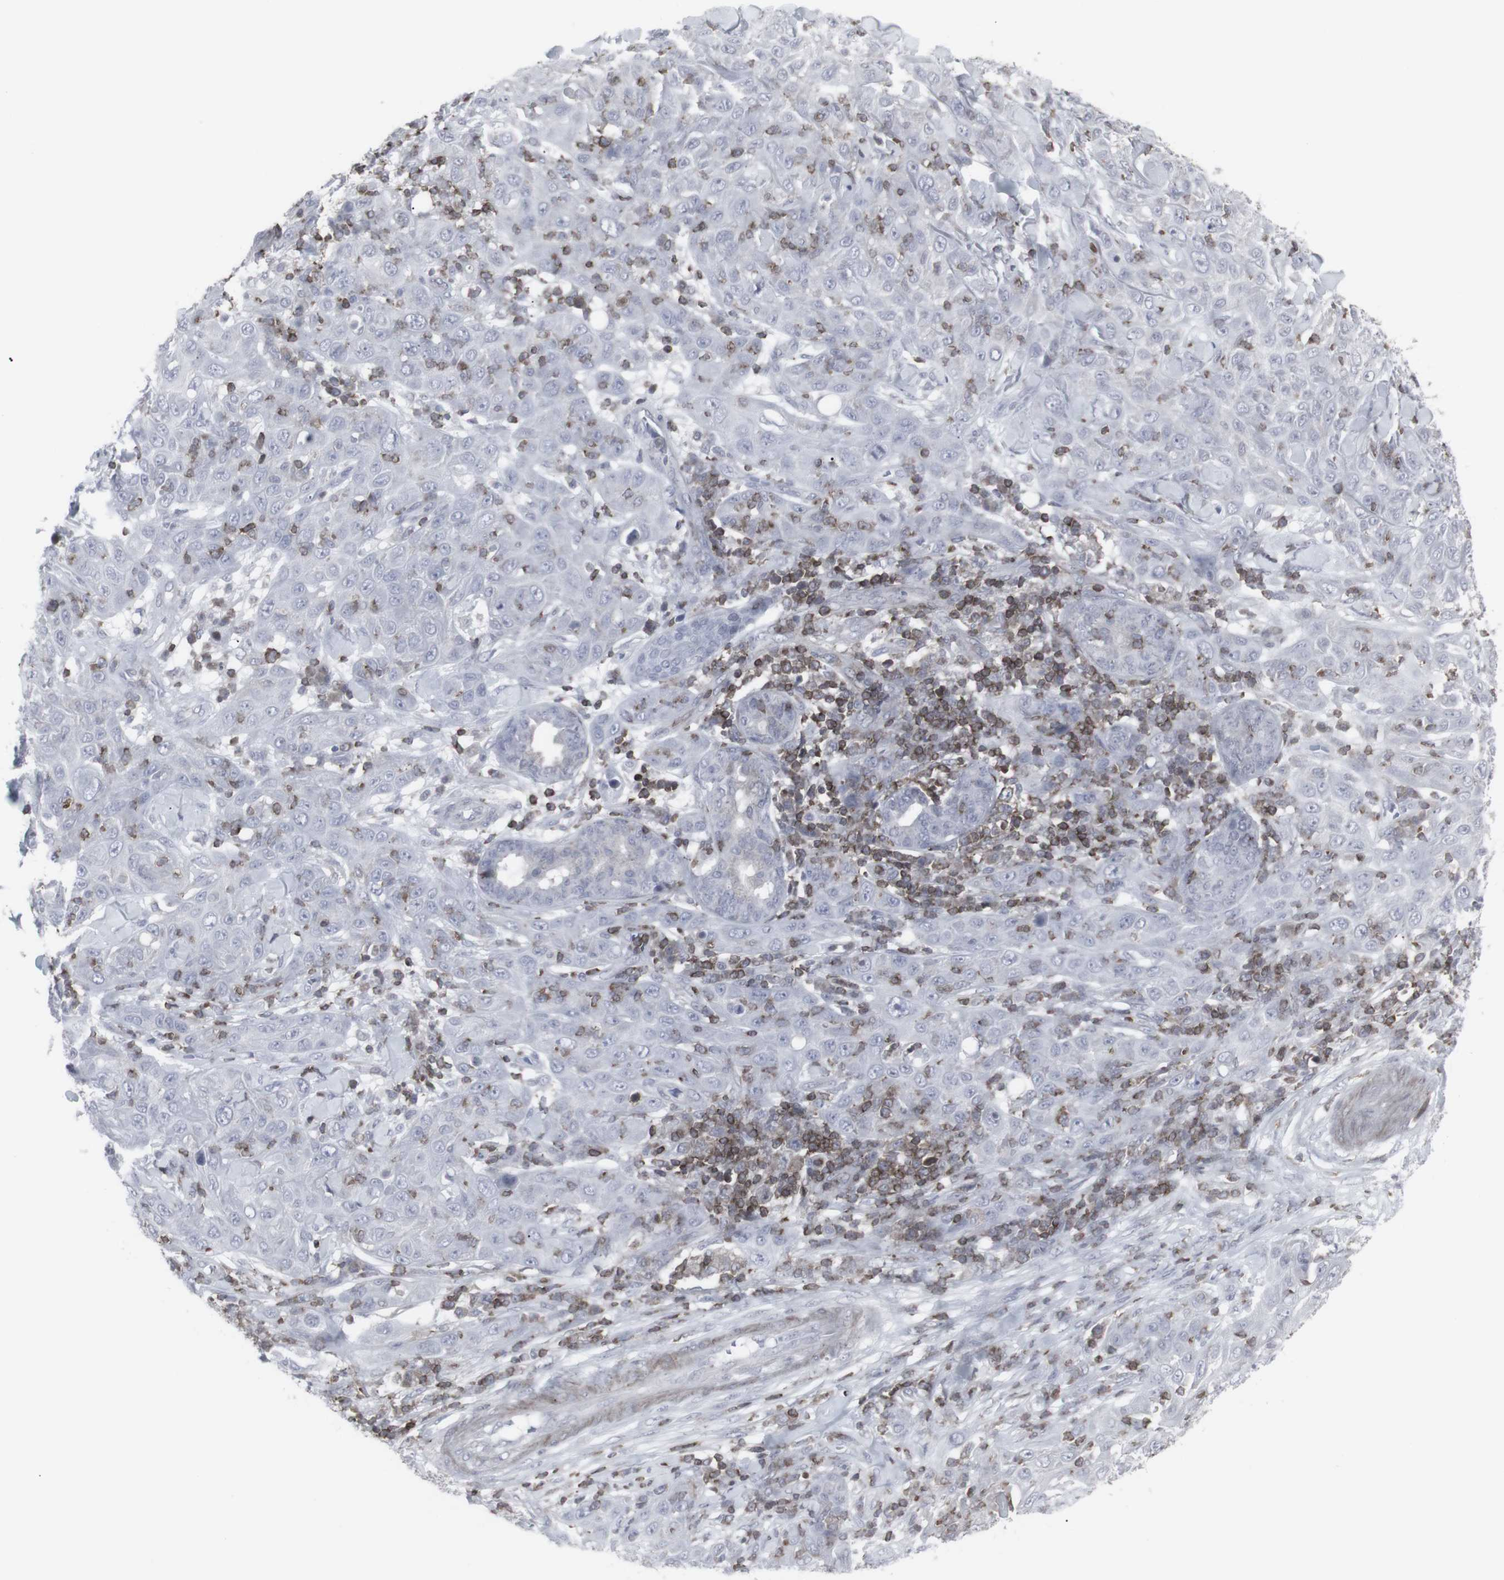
{"staining": {"intensity": "negative", "quantity": "none", "location": "none"}, "tissue": "skin cancer", "cell_type": "Tumor cells", "image_type": "cancer", "snomed": [{"axis": "morphology", "description": "Squamous cell carcinoma, NOS"}, {"axis": "topography", "description": "Skin"}], "caption": "High power microscopy photomicrograph of an immunohistochemistry (IHC) photomicrograph of skin cancer (squamous cell carcinoma), revealing no significant positivity in tumor cells.", "gene": "APOBEC2", "patient": {"sex": "female", "age": 88}}